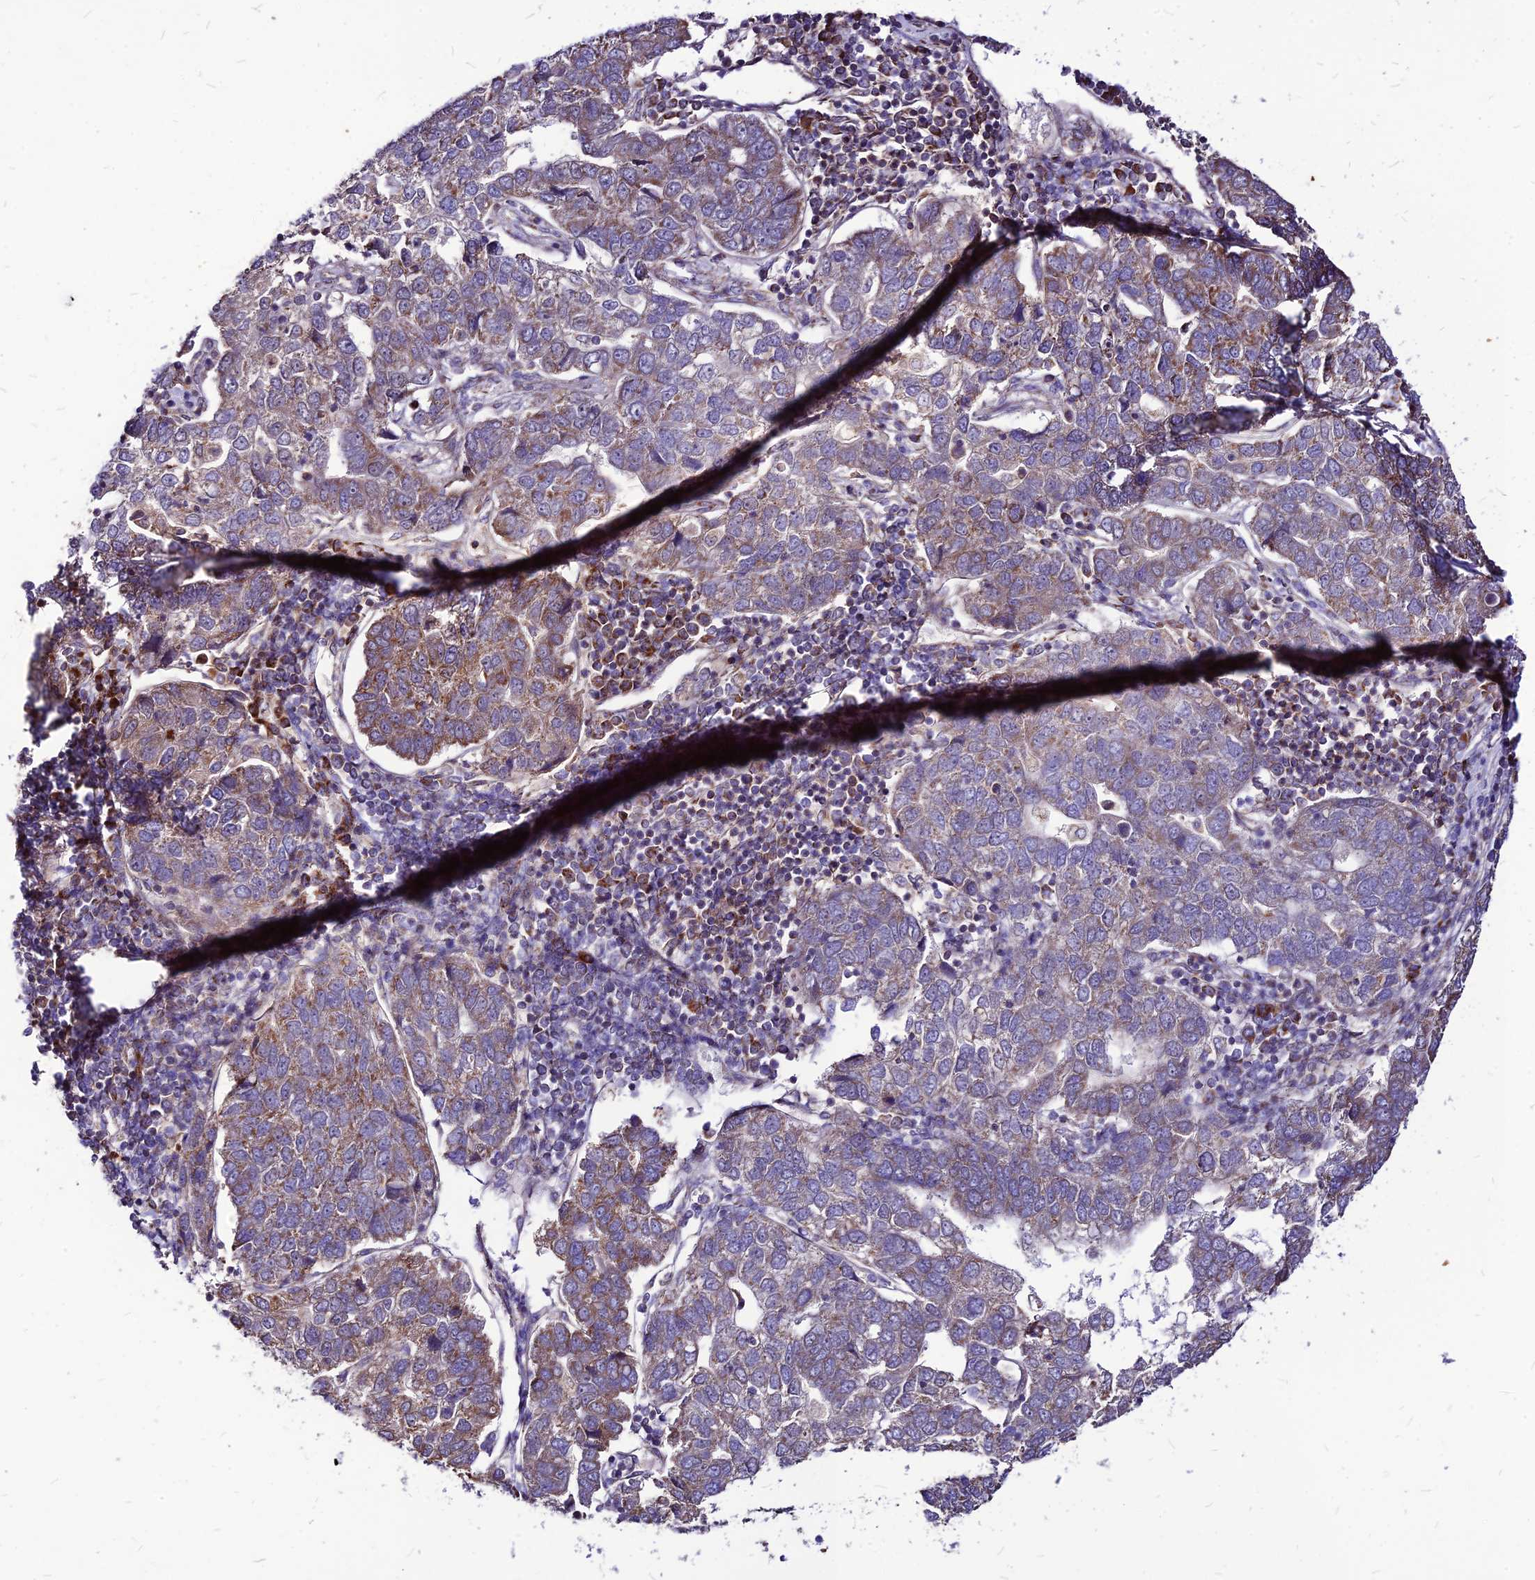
{"staining": {"intensity": "moderate", "quantity": "25%-75%", "location": "cytoplasmic/membranous"}, "tissue": "pancreatic cancer", "cell_type": "Tumor cells", "image_type": "cancer", "snomed": [{"axis": "morphology", "description": "Adenocarcinoma, NOS"}, {"axis": "topography", "description": "Pancreas"}], "caption": "Human adenocarcinoma (pancreatic) stained with a protein marker reveals moderate staining in tumor cells.", "gene": "ECI1", "patient": {"sex": "female", "age": 61}}